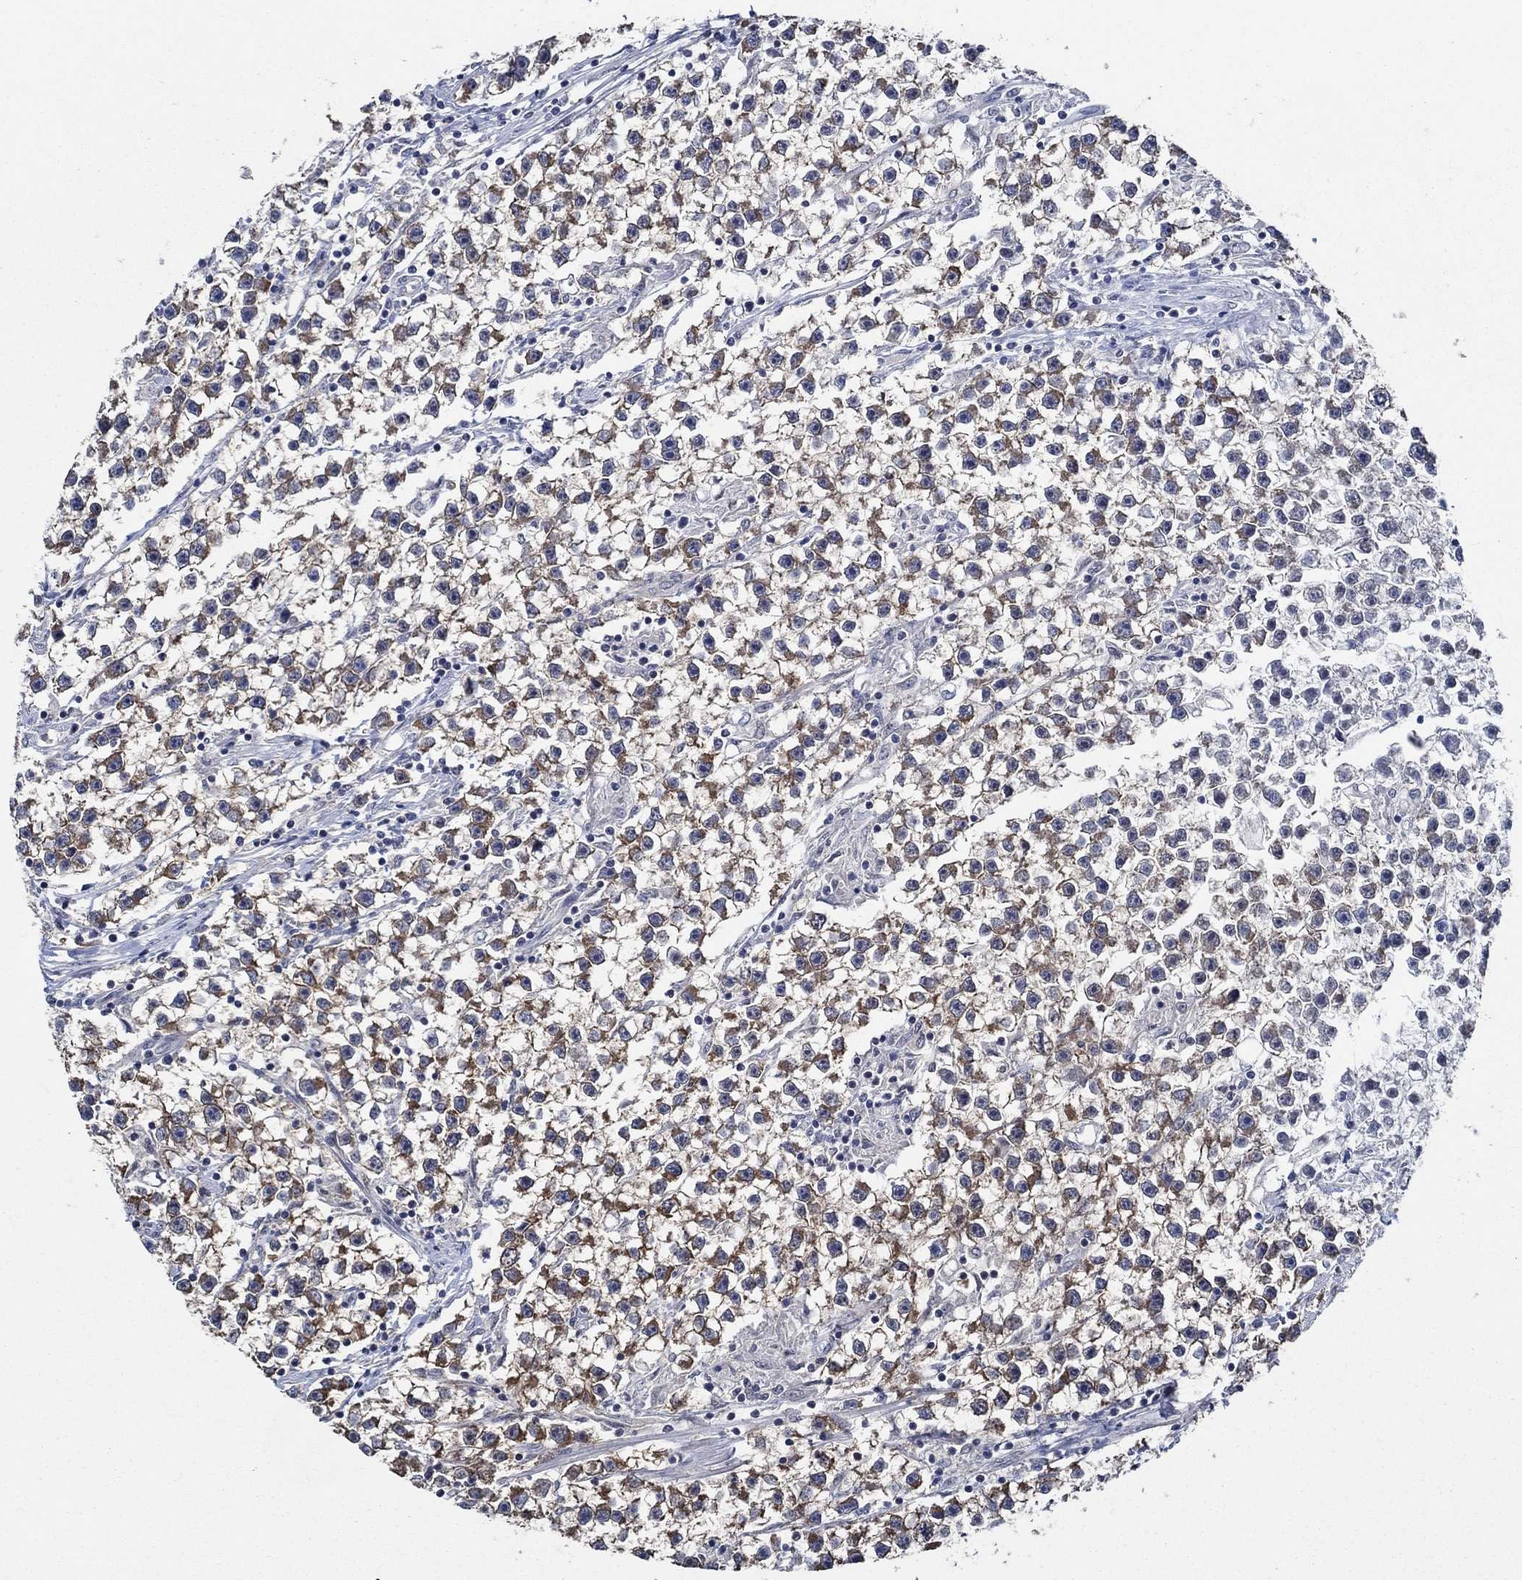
{"staining": {"intensity": "strong", "quantity": ">75%", "location": "cytoplasmic/membranous"}, "tissue": "testis cancer", "cell_type": "Tumor cells", "image_type": "cancer", "snomed": [{"axis": "morphology", "description": "Seminoma, NOS"}, {"axis": "topography", "description": "Testis"}], "caption": "Protein expression analysis of testis cancer (seminoma) displays strong cytoplasmic/membranous staining in about >75% of tumor cells.", "gene": "DACT1", "patient": {"sex": "male", "age": 59}}